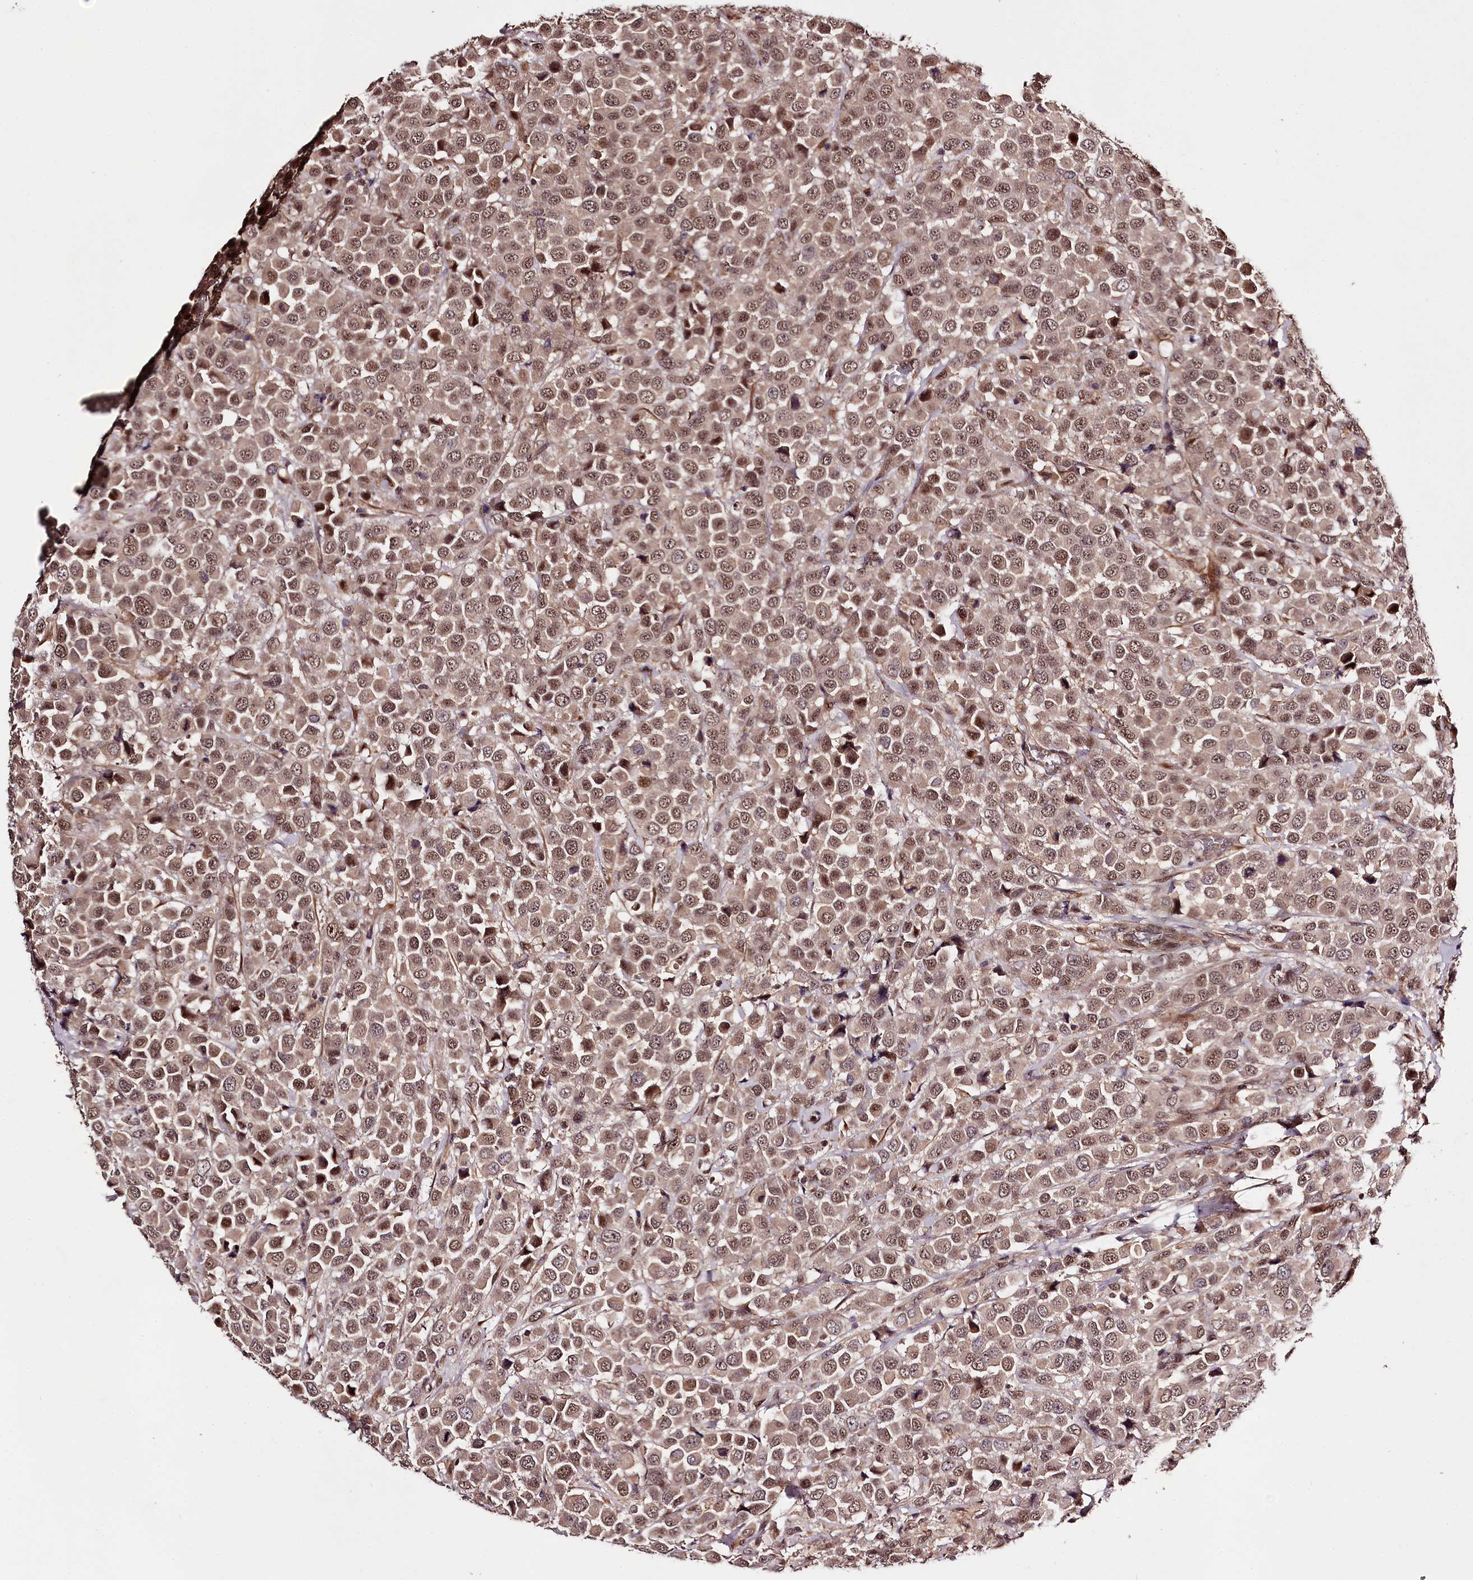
{"staining": {"intensity": "moderate", "quantity": ">75%", "location": "cytoplasmic/membranous,nuclear"}, "tissue": "breast cancer", "cell_type": "Tumor cells", "image_type": "cancer", "snomed": [{"axis": "morphology", "description": "Duct carcinoma"}, {"axis": "topography", "description": "Breast"}], "caption": "Breast cancer tissue exhibits moderate cytoplasmic/membranous and nuclear staining in about >75% of tumor cells", "gene": "MAML3", "patient": {"sex": "female", "age": 61}}